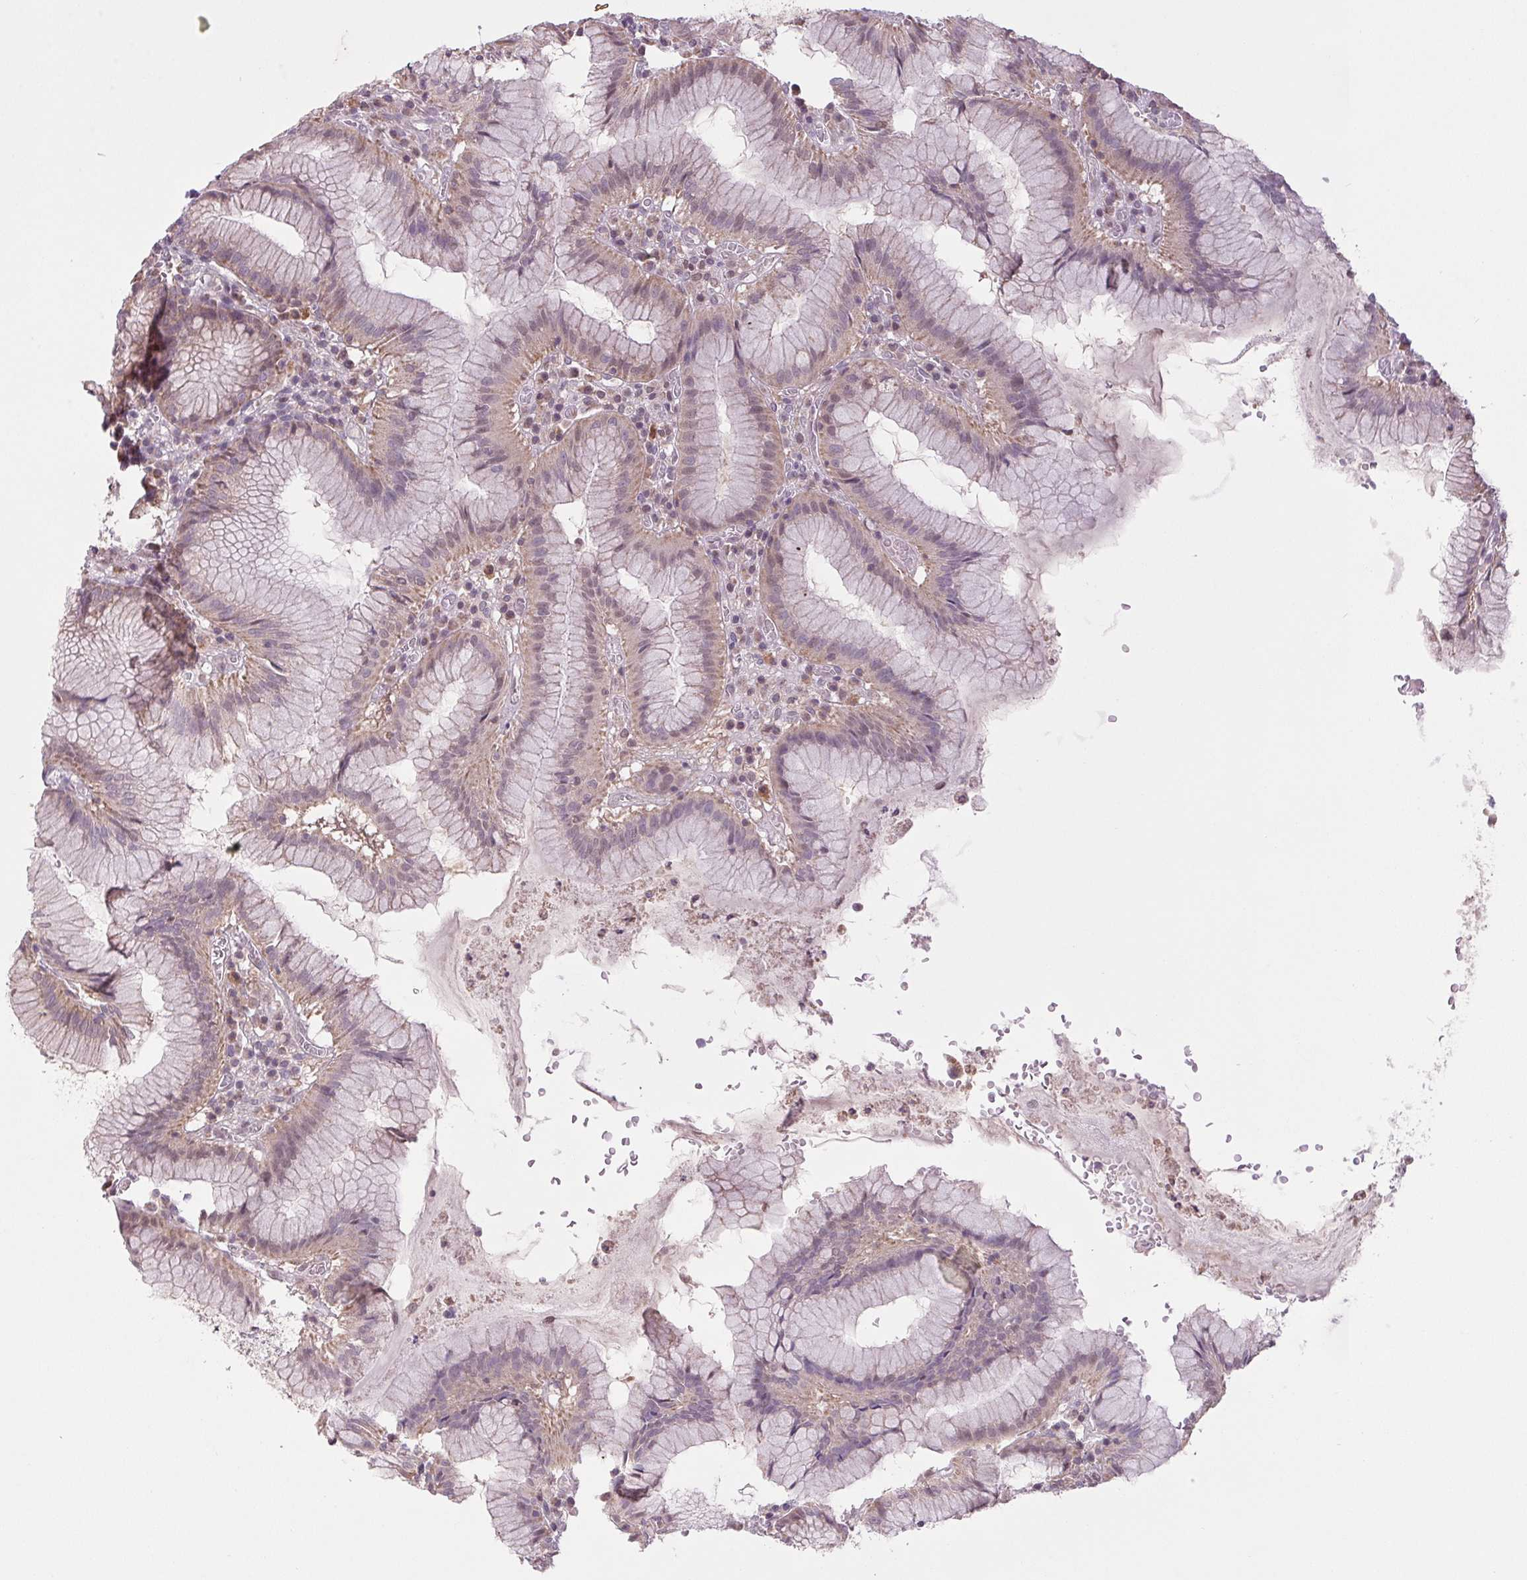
{"staining": {"intensity": "moderate", "quantity": "25%-75%", "location": "cytoplasmic/membranous"}, "tissue": "stomach", "cell_type": "Glandular cells", "image_type": "normal", "snomed": [{"axis": "morphology", "description": "Normal tissue, NOS"}, {"axis": "topography", "description": "Stomach"}], "caption": "The histopathology image reveals staining of normal stomach, revealing moderate cytoplasmic/membranous protein staining (brown color) within glandular cells.", "gene": "MAP3K5", "patient": {"sex": "male", "age": 55}}